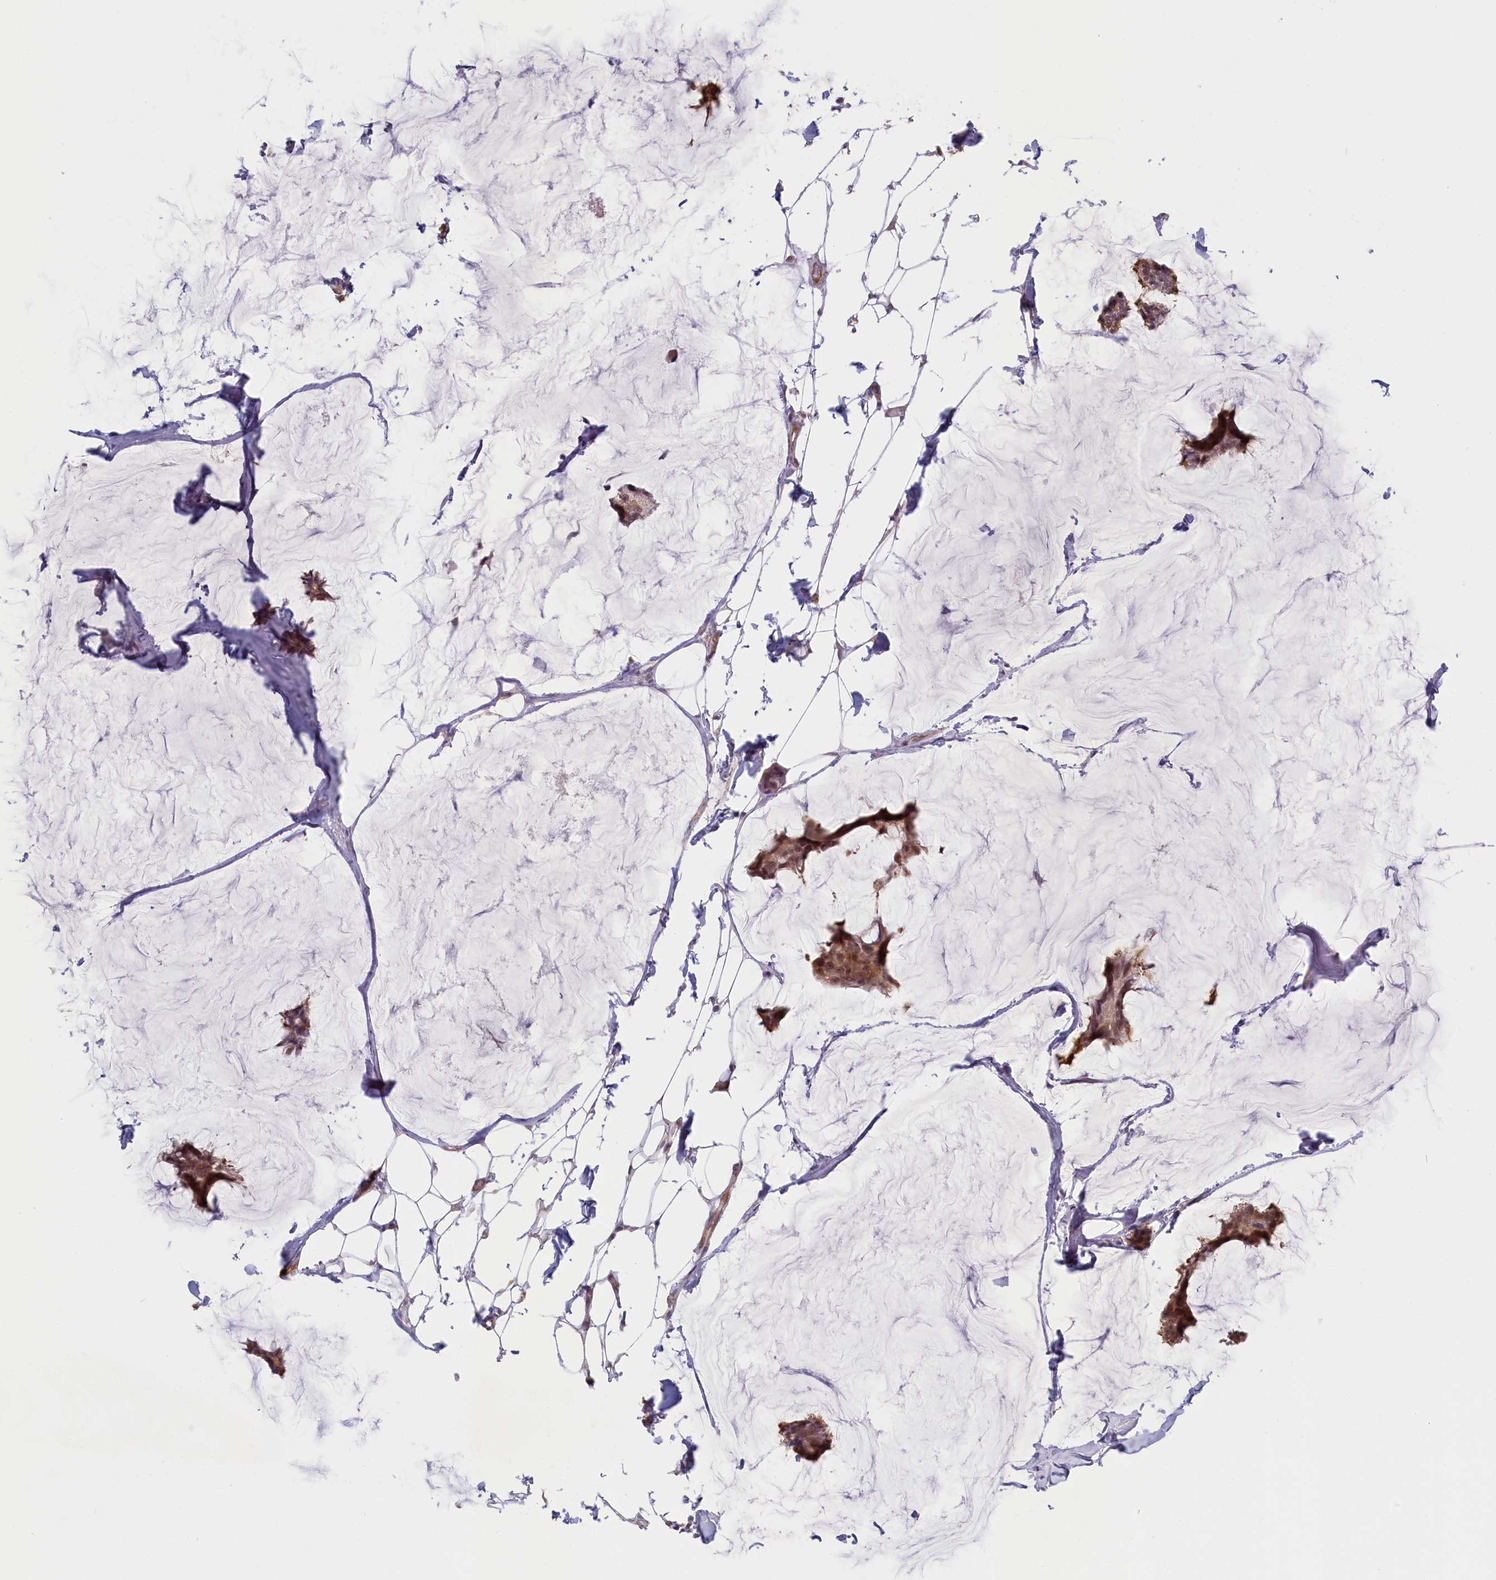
{"staining": {"intensity": "moderate", "quantity": "25%-75%", "location": "cytoplasmic/membranous,nuclear"}, "tissue": "breast cancer", "cell_type": "Tumor cells", "image_type": "cancer", "snomed": [{"axis": "morphology", "description": "Duct carcinoma"}, {"axis": "topography", "description": "Breast"}], "caption": "Immunohistochemical staining of intraductal carcinoma (breast) demonstrates medium levels of moderate cytoplasmic/membranous and nuclear staining in about 25%-75% of tumor cells.", "gene": "C19orf44", "patient": {"sex": "female", "age": 93}}